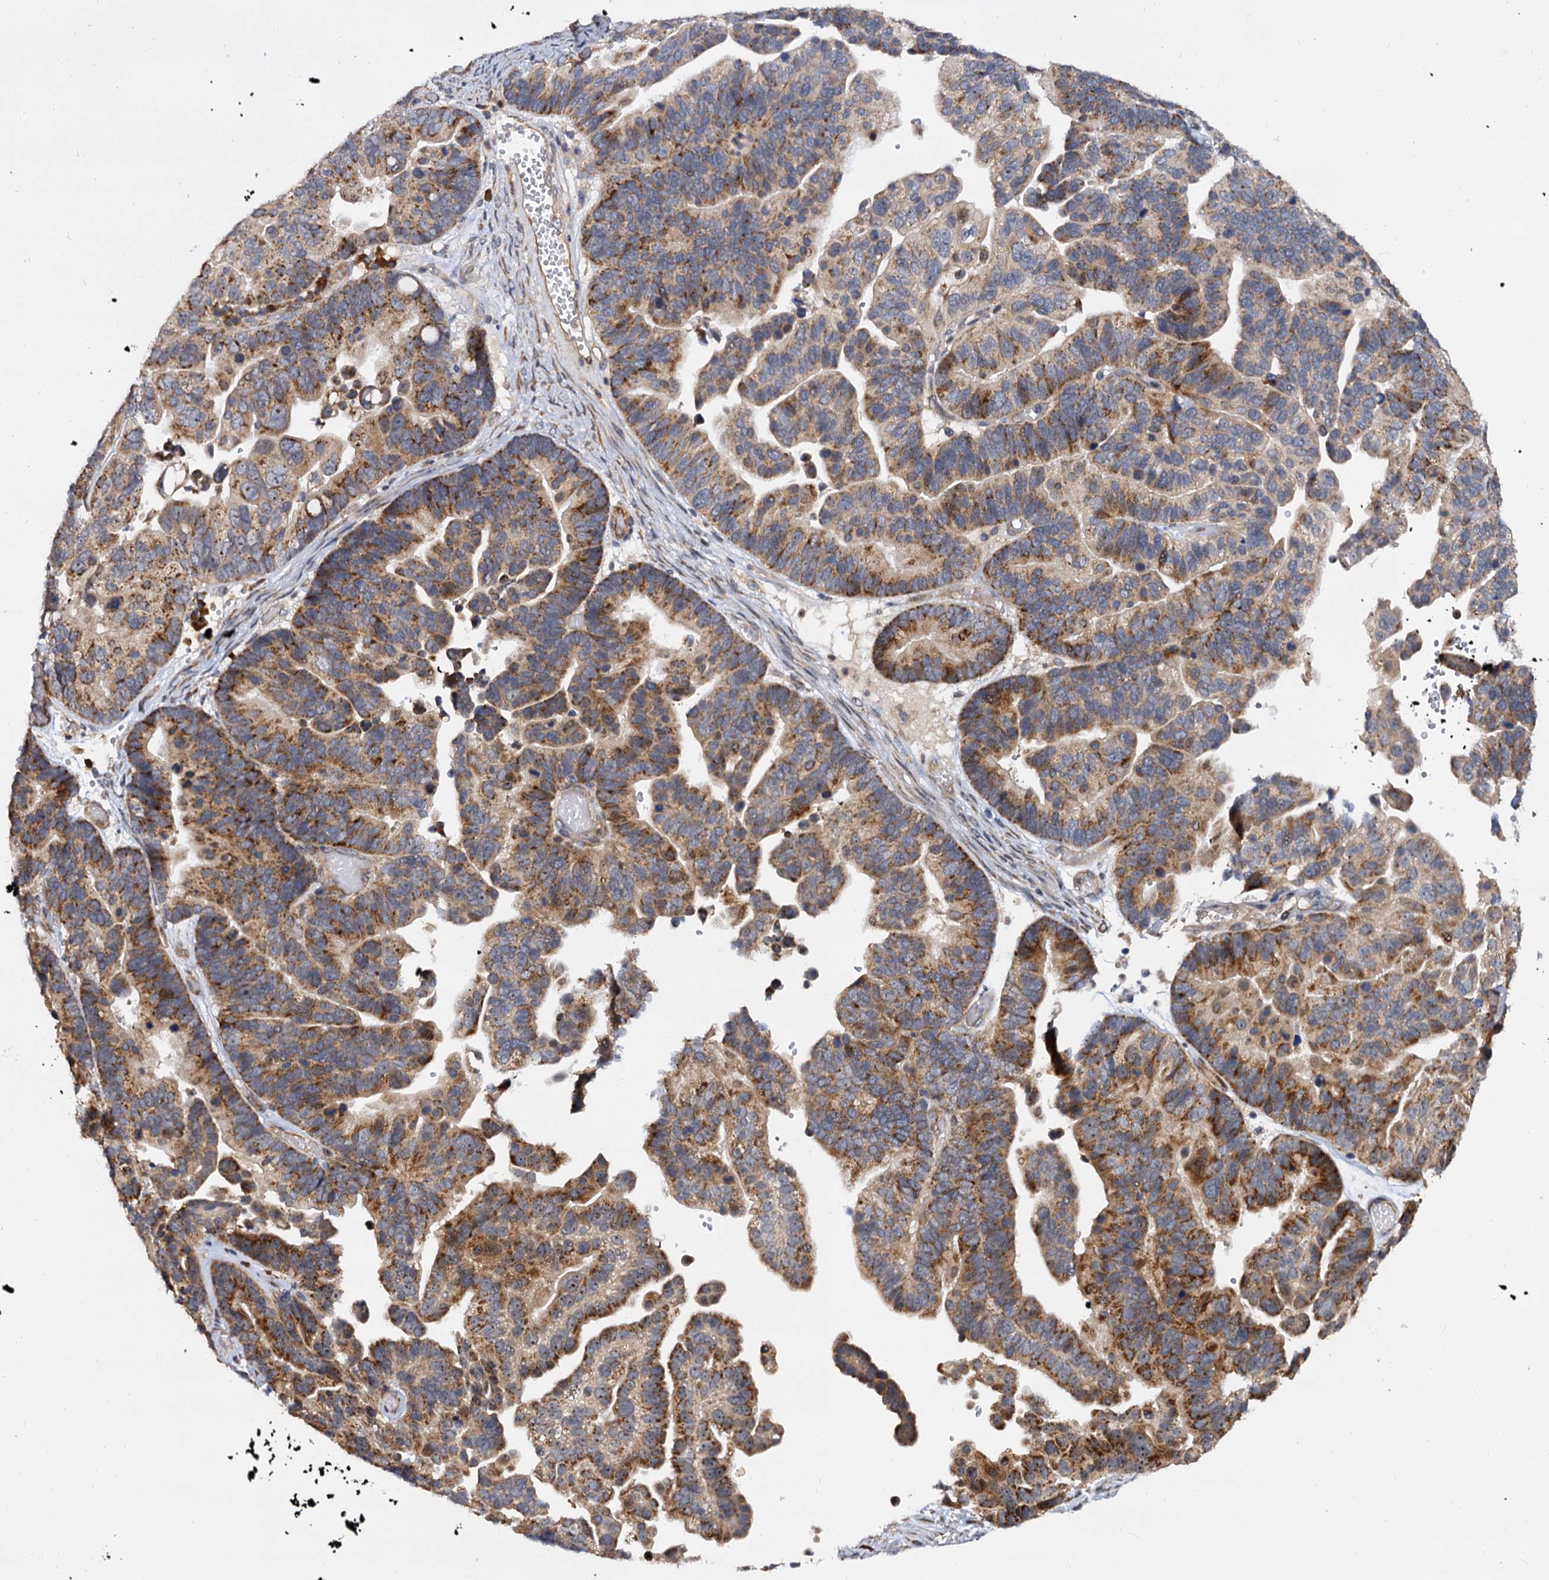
{"staining": {"intensity": "strong", "quantity": ">75%", "location": "cytoplasmic/membranous"}, "tissue": "ovarian cancer", "cell_type": "Tumor cells", "image_type": "cancer", "snomed": [{"axis": "morphology", "description": "Cystadenocarcinoma, serous, NOS"}, {"axis": "topography", "description": "Ovary"}], "caption": "Tumor cells show strong cytoplasmic/membranous expression in approximately >75% of cells in serous cystadenocarcinoma (ovarian).", "gene": "WWC3", "patient": {"sex": "female", "age": 56}}